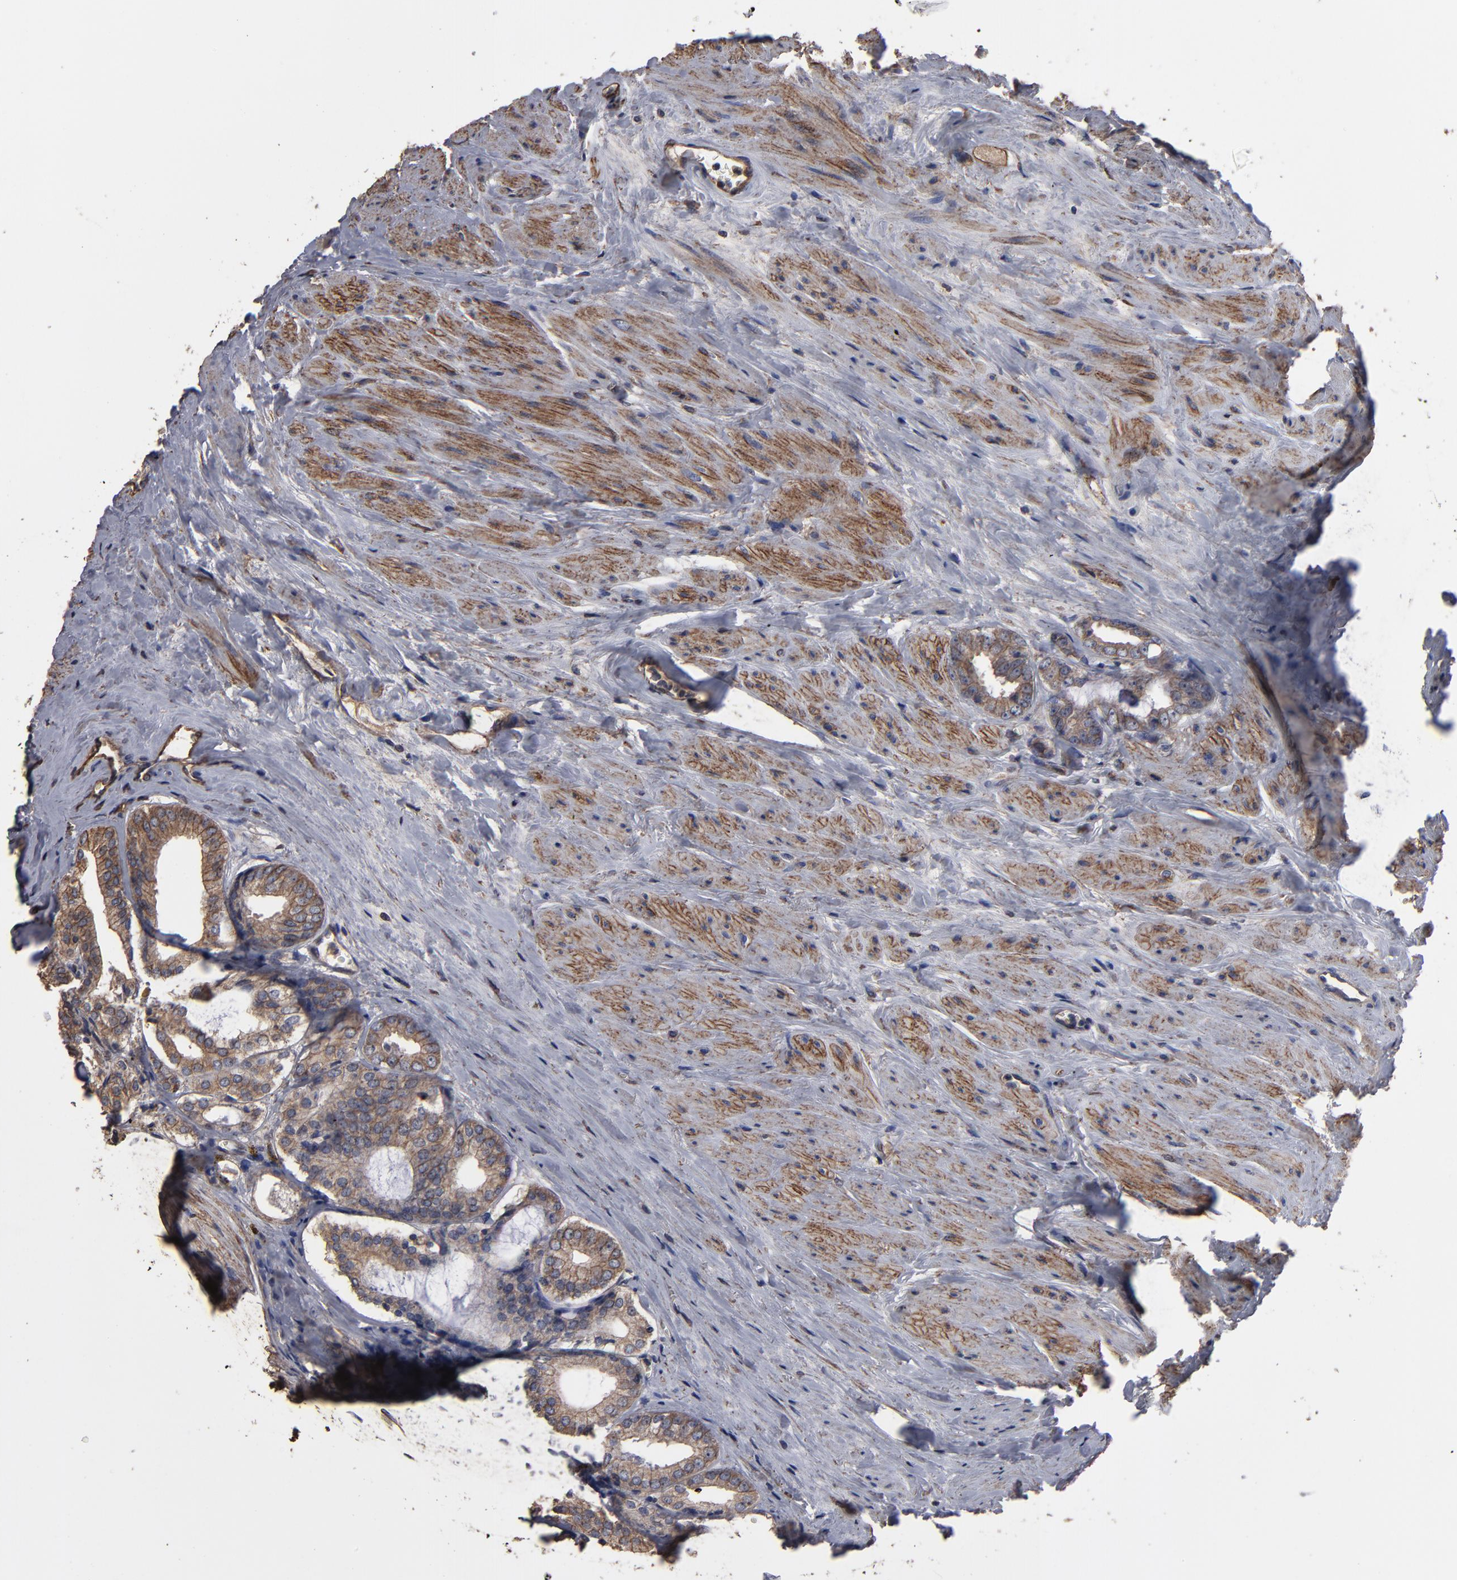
{"staining": {"intensity": "moderate", "quantity": ">75%", "location": "cytoplasmic/membranous"}, "tissue": "prostate cancer", "cell_type": "Tumor cells", "image_type": "cancer", "snomed": [{"axis": "morphology", "description": "Adenocarcinoma, Medium grade"}, {"axis": "topography", "description": "Prostate"}], "caption": "A micrograph of human prostate cancer (adenocarcinoma (medium-grade)) stained for a protein displays moderate cytoplasmic/membranous brown staining in tumor cells.", "gene": "DMD", "patient": {"sex": "male", "age": 79}}